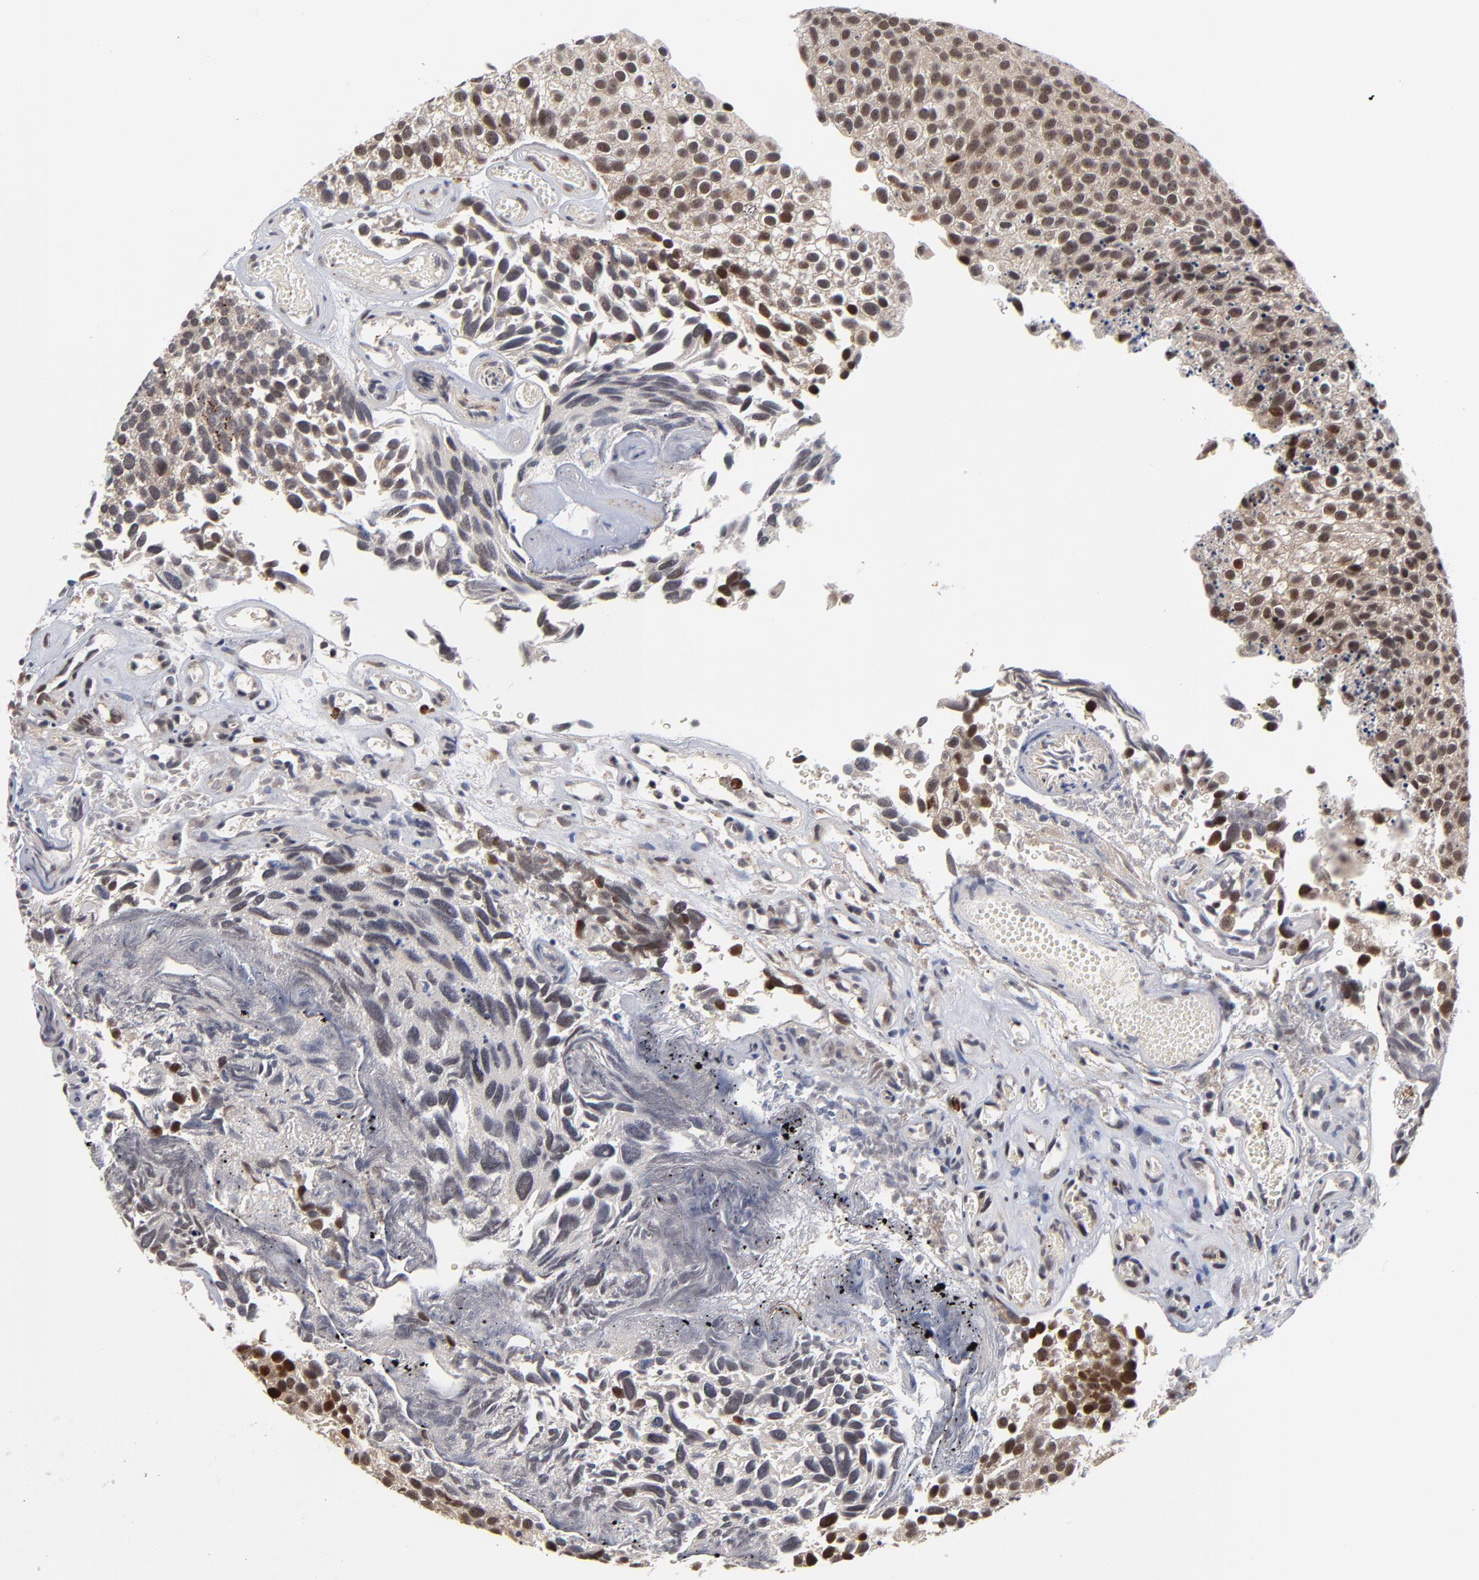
{"staining": {"intensity": "moderate", "quantity": ">75%", "location": "nuclear"}, "tissue": "urothelial cancer", "cell_type": "Tumor cells", "image_type": "cancer", "snomed": [{"axis": "morphology", "description": "Urothelial carcinoma, High grade"}, {"axis": "topography", "description": "Urinary bladder"}], "caption": "Immunohistochemistry (IHC) histopathology image of neoplastic tissue: human high-grade urothelial carcinoma stained using immunohistochemistry (IHC) shows medium levels of moderate protein expression localized specifically in the nuclear of tumor cells, appearing as a nuclear brown color.", "gene": "ZNF419", "patient": {"sex": "male", "age": 72}}